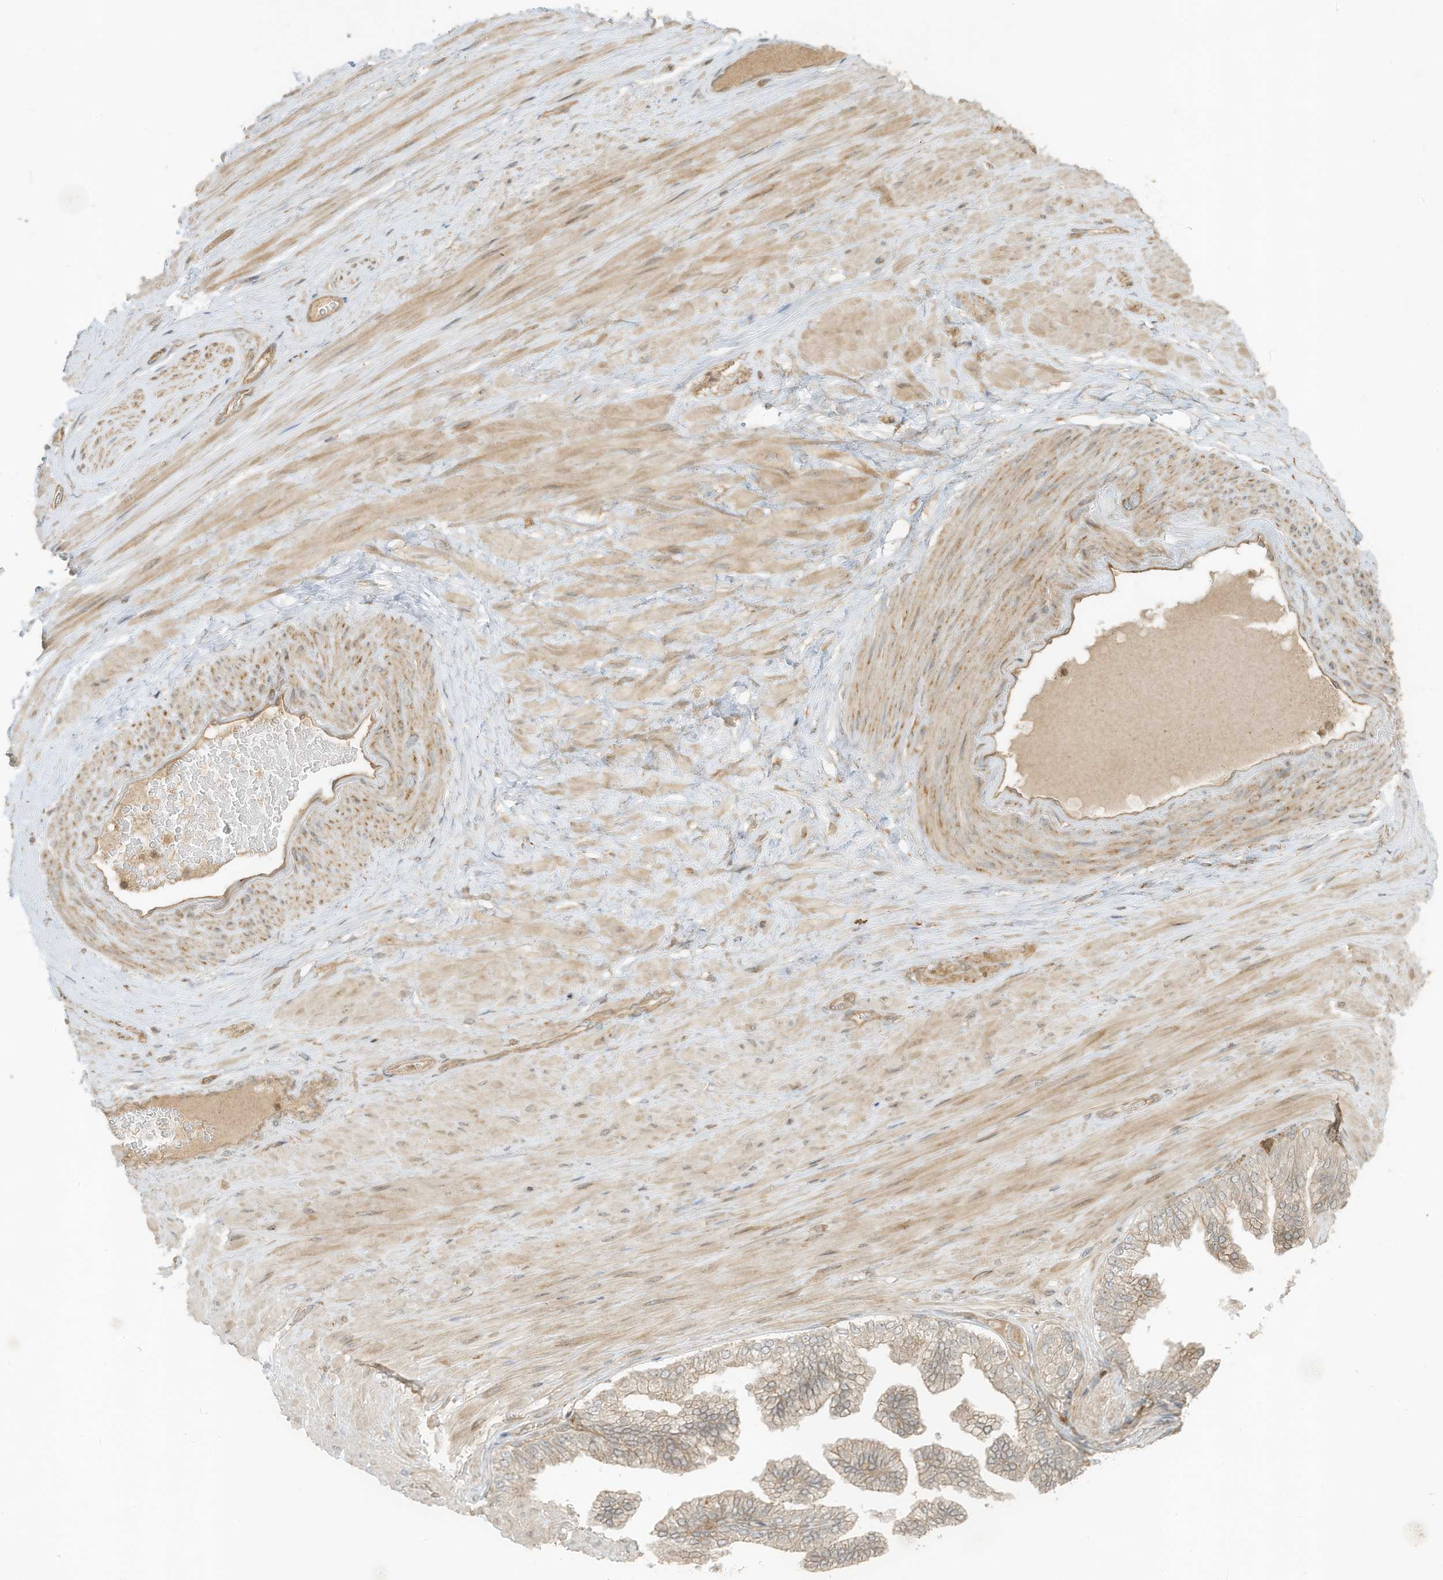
{"staining": {"intensity": "weak", "quantity": ">75%", "location": "cytoplasmic/membranous"}, "tissue": "adipose tissue", "cell_type": "Adipocytes", "image_type": "normal", "snomed": [{"axis": "morphology", "description": "Normal tissue, NOS"}, {"axis": "morphology", "description": "Adenocarcinoma, Low grade"}, {"axis": "topography", "description": "Prostate"}, {"axis": "topography", "description": "Peripheral nerve tissue"}], "caption": "Adipocytes reveal low levels of weak cytoplasmic/membranous expression in about >75% of cells in benign adipose tissue.", "gene": "SLC25A12", "patient": {"sex": "male", "age": 63}}